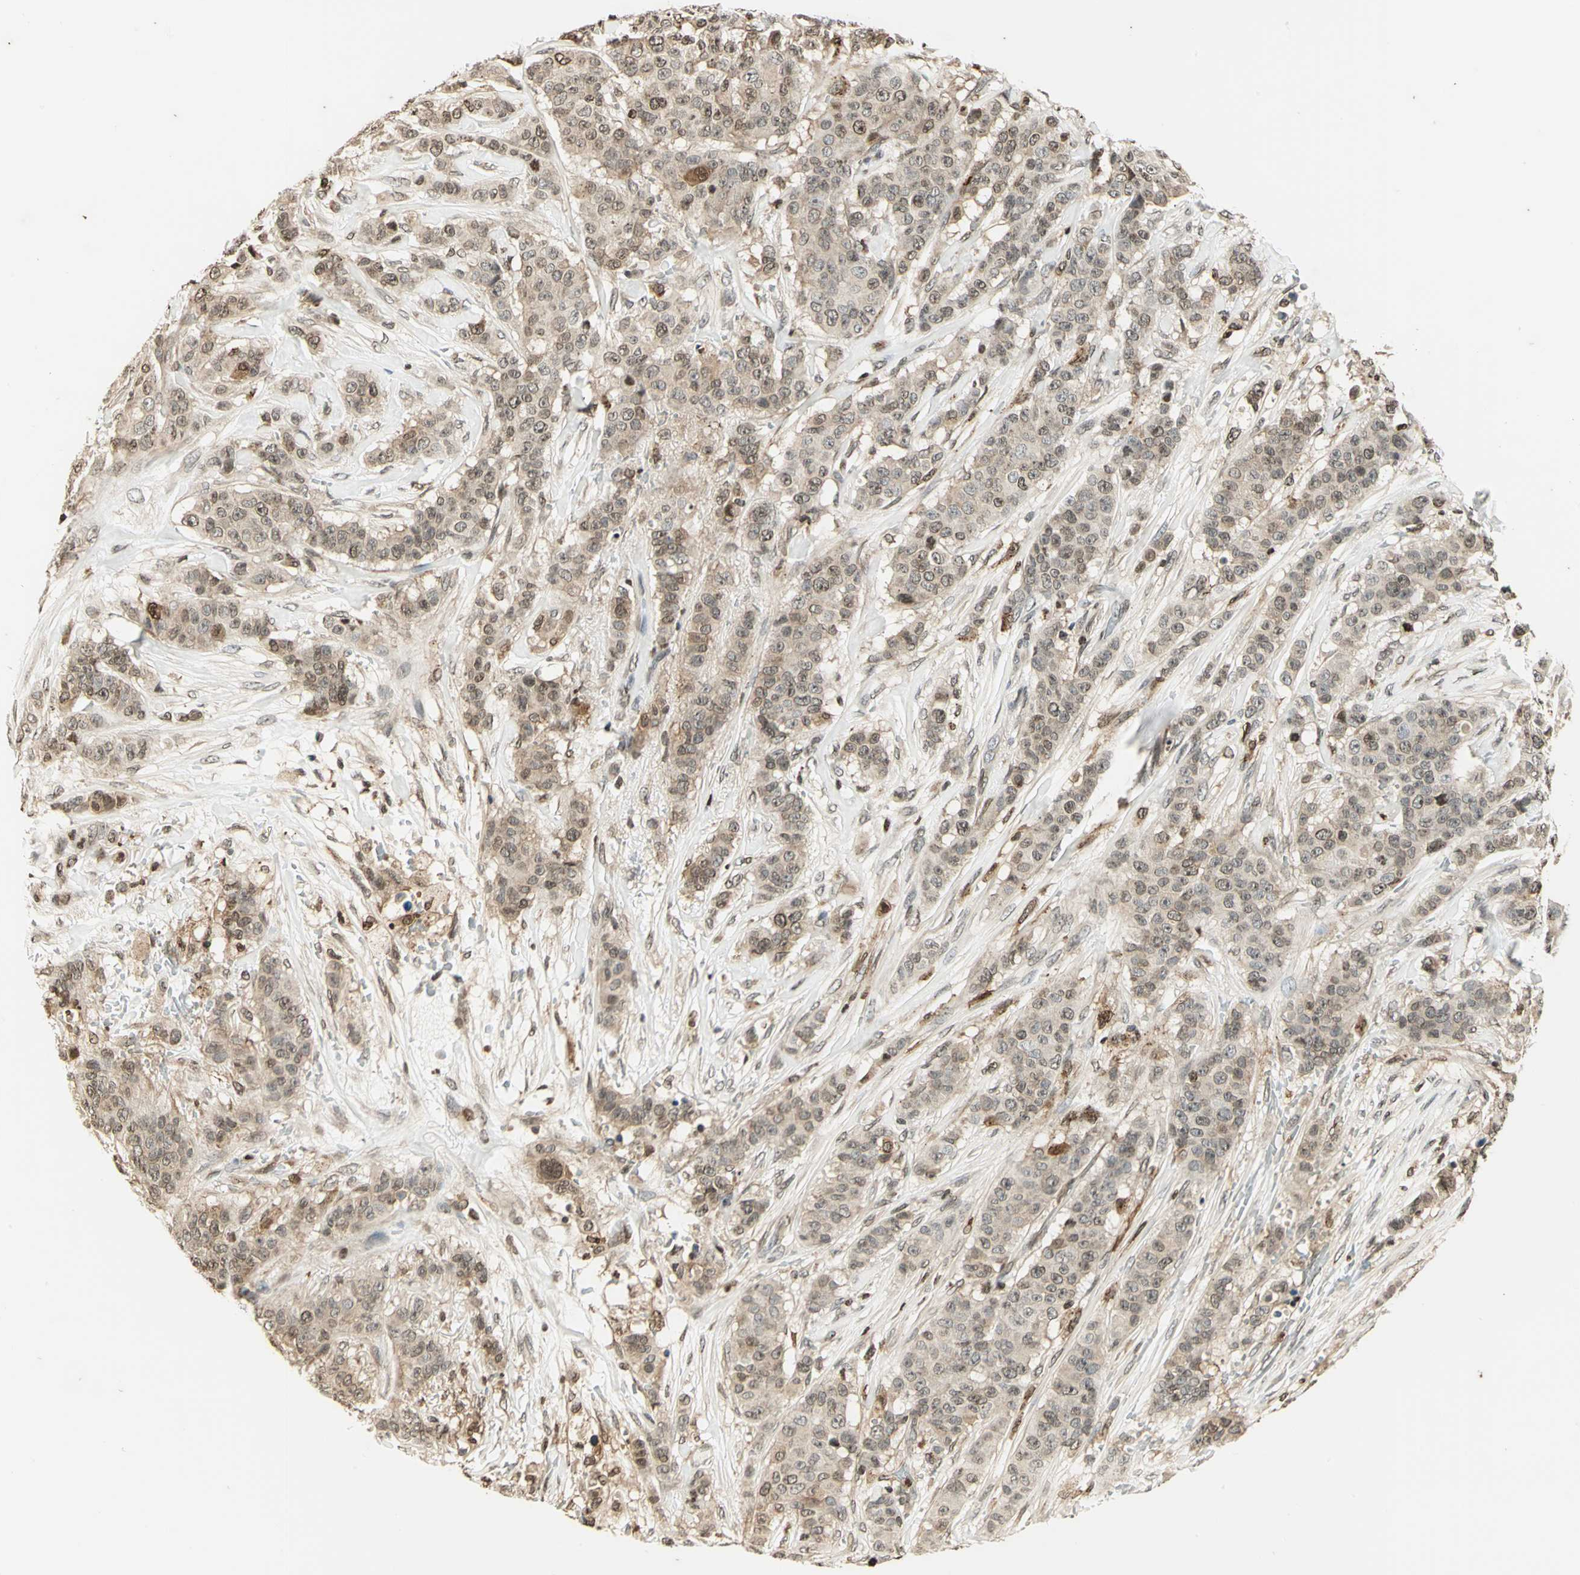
{"staining": {"intensity": "moderate", "quantity": ">75%", "location": "cytoplasmic/membranous,nuclear"}, "tissue": "breast cancer", "cell_type": "Tumor cells", "image_type": "cancer", "snomed": [{"axis": "morphology", "description": "Duct carcinoma"}, {"axis": "topography", "description": "Breast"}], "caption": "An immunohistochemistry micrograph of neoplastic tissue is shown. Protein staining in brown shows moderate cytoplasmic/membranous and nuclear positivity in breast cancer (infiltrating ductal carcinoma) within tumor cells.", "gene": "LGALS3", "patient": {"sex": "female", "age": 40}}